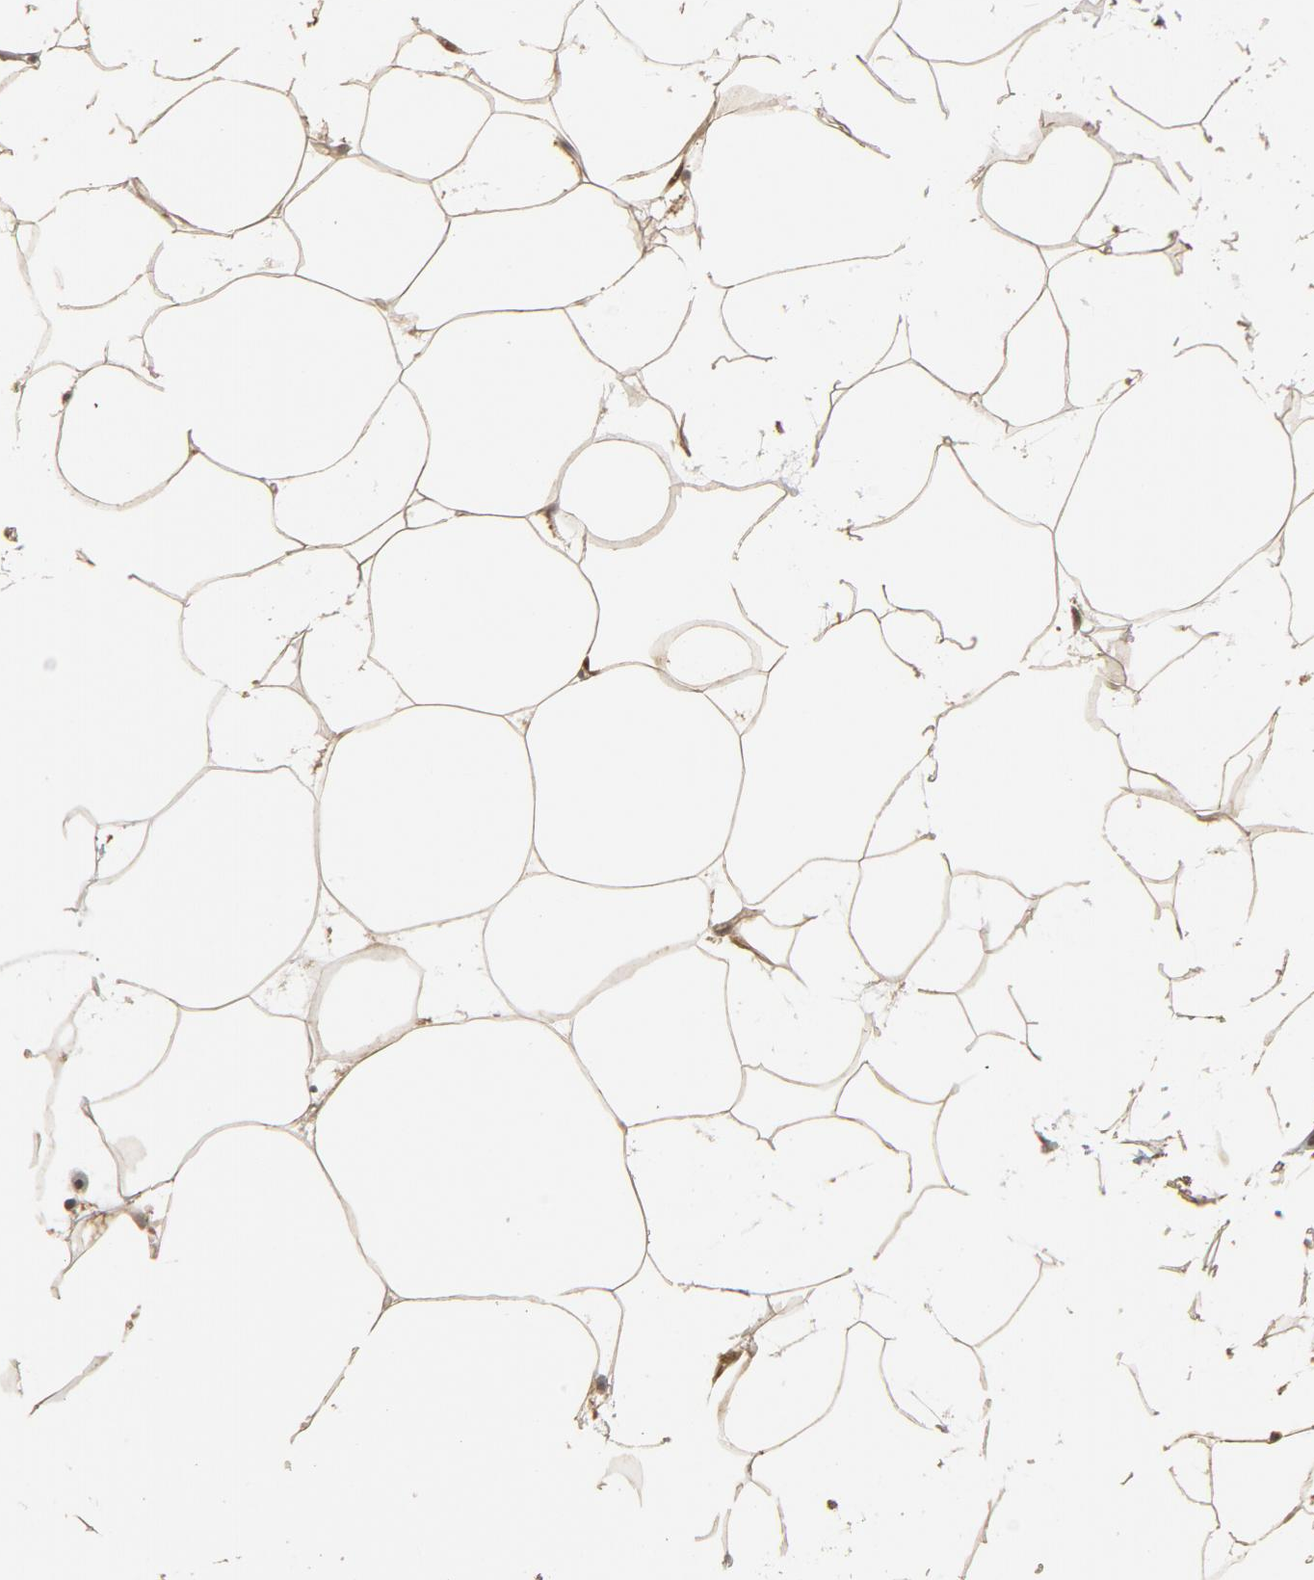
{"staining": {"intensity": "moderate", "quantity": ">75%", "location": "cytoplasmic/membranous"}, "tissue": "adipose tissue", "cell_type": "Adipocytes", "image_type": "normal", "snomed": [{"axis": "morphology", "description": "Normal tissue, NOS"}, {"axis": "morphology", "description": "Duct carcinoma"}, {"axis": "topography", "description": "Breast"}, {"axis": "topography", "description": "Adipose tissue"}], "caption": "Human adipose tissue stained with a brown dye displays moderate cytoplasmic/membranous positive staining in approximately >75% of adipocytes.", "gene": "PPP1R1B", "patient": {"sex": "female", "age": 37}}